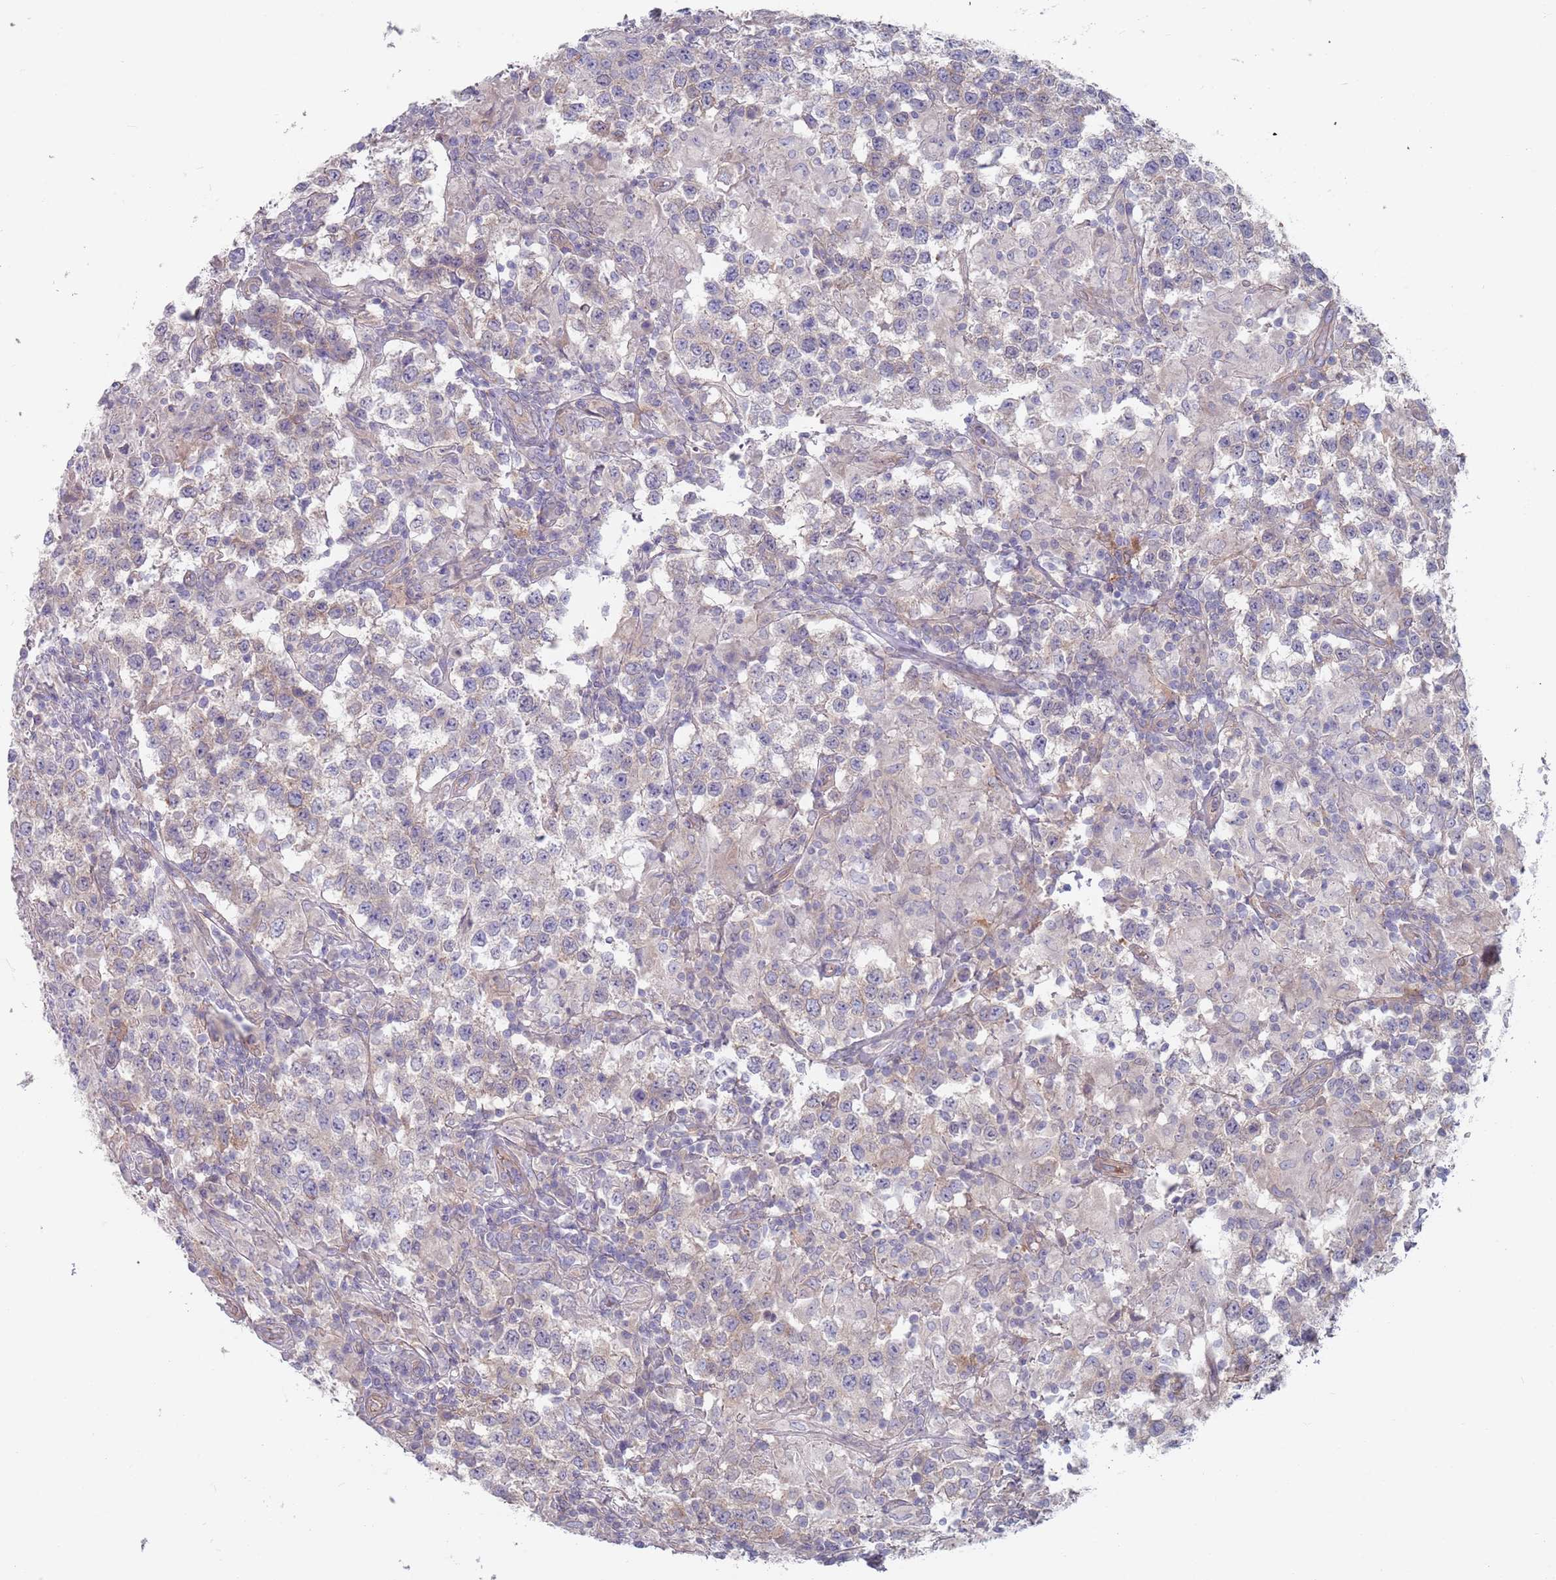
{"staining": {"intensity": "negative", "quantity": "none", "location": "none"}, "tissue": "testis cancer", "cell_type": "Tumor cells", "image_type": "cancer", "snomed": [{"axis": "morphology", "description": "Seminoma, NOS"}, {"axis": "morphology", "description": "Carcinoma, Embryonal, NOS"}, {"axis": "topography", "description": "Testis"}], "caption": "Immunohistochemical staining of human testis cancer (seminoma) reveals no significant staining in tumor cells.", "gene": "APPL2", "patient": {"sex": "male", "age": 41}}